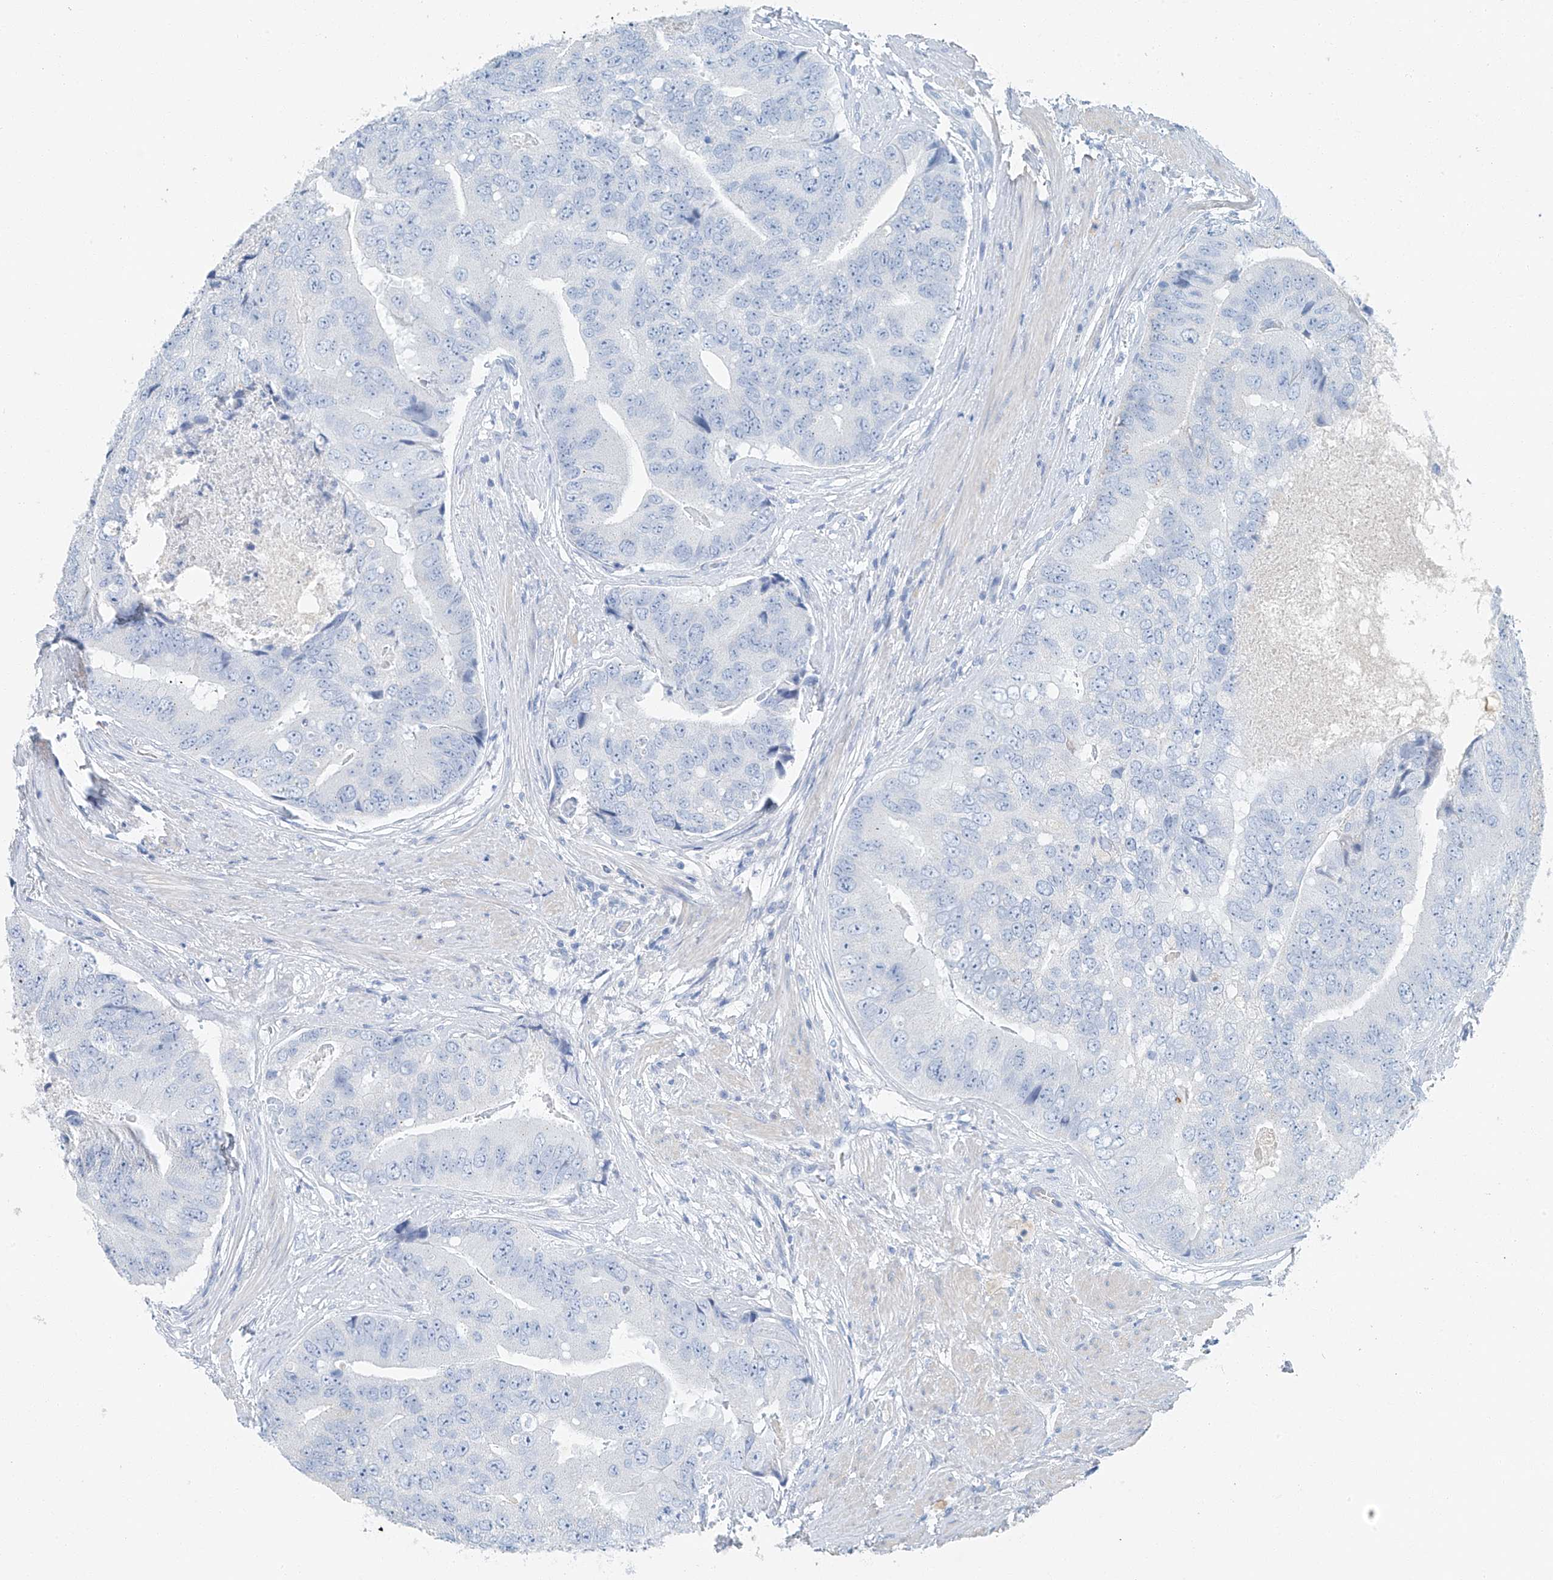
{"staining": {"intensity": "negative", "quantity": "none", "location": "none"}, "tissue": "prostate cancer", "cell_type": "Tumor cells", "image_type": "cancer", "snomed": [{"axis": "morphology", "description": "Adenocarcinoma, High grade"}, {"axis": "topography", "description": "Prostate"}], "caption": "A micrograph of human prostate cancer (adenocarcinoma (high-grade)) is negative for staining in tumor cells. (Stains: DAB (3,3'-diaminobenzidine) immunohistochemistry with hematoxylin counter stain, Microscopy: brightfield microscopy at high magnification).", "gene": "C1orf87", "patient": {"sex": "male", "age": 70}}